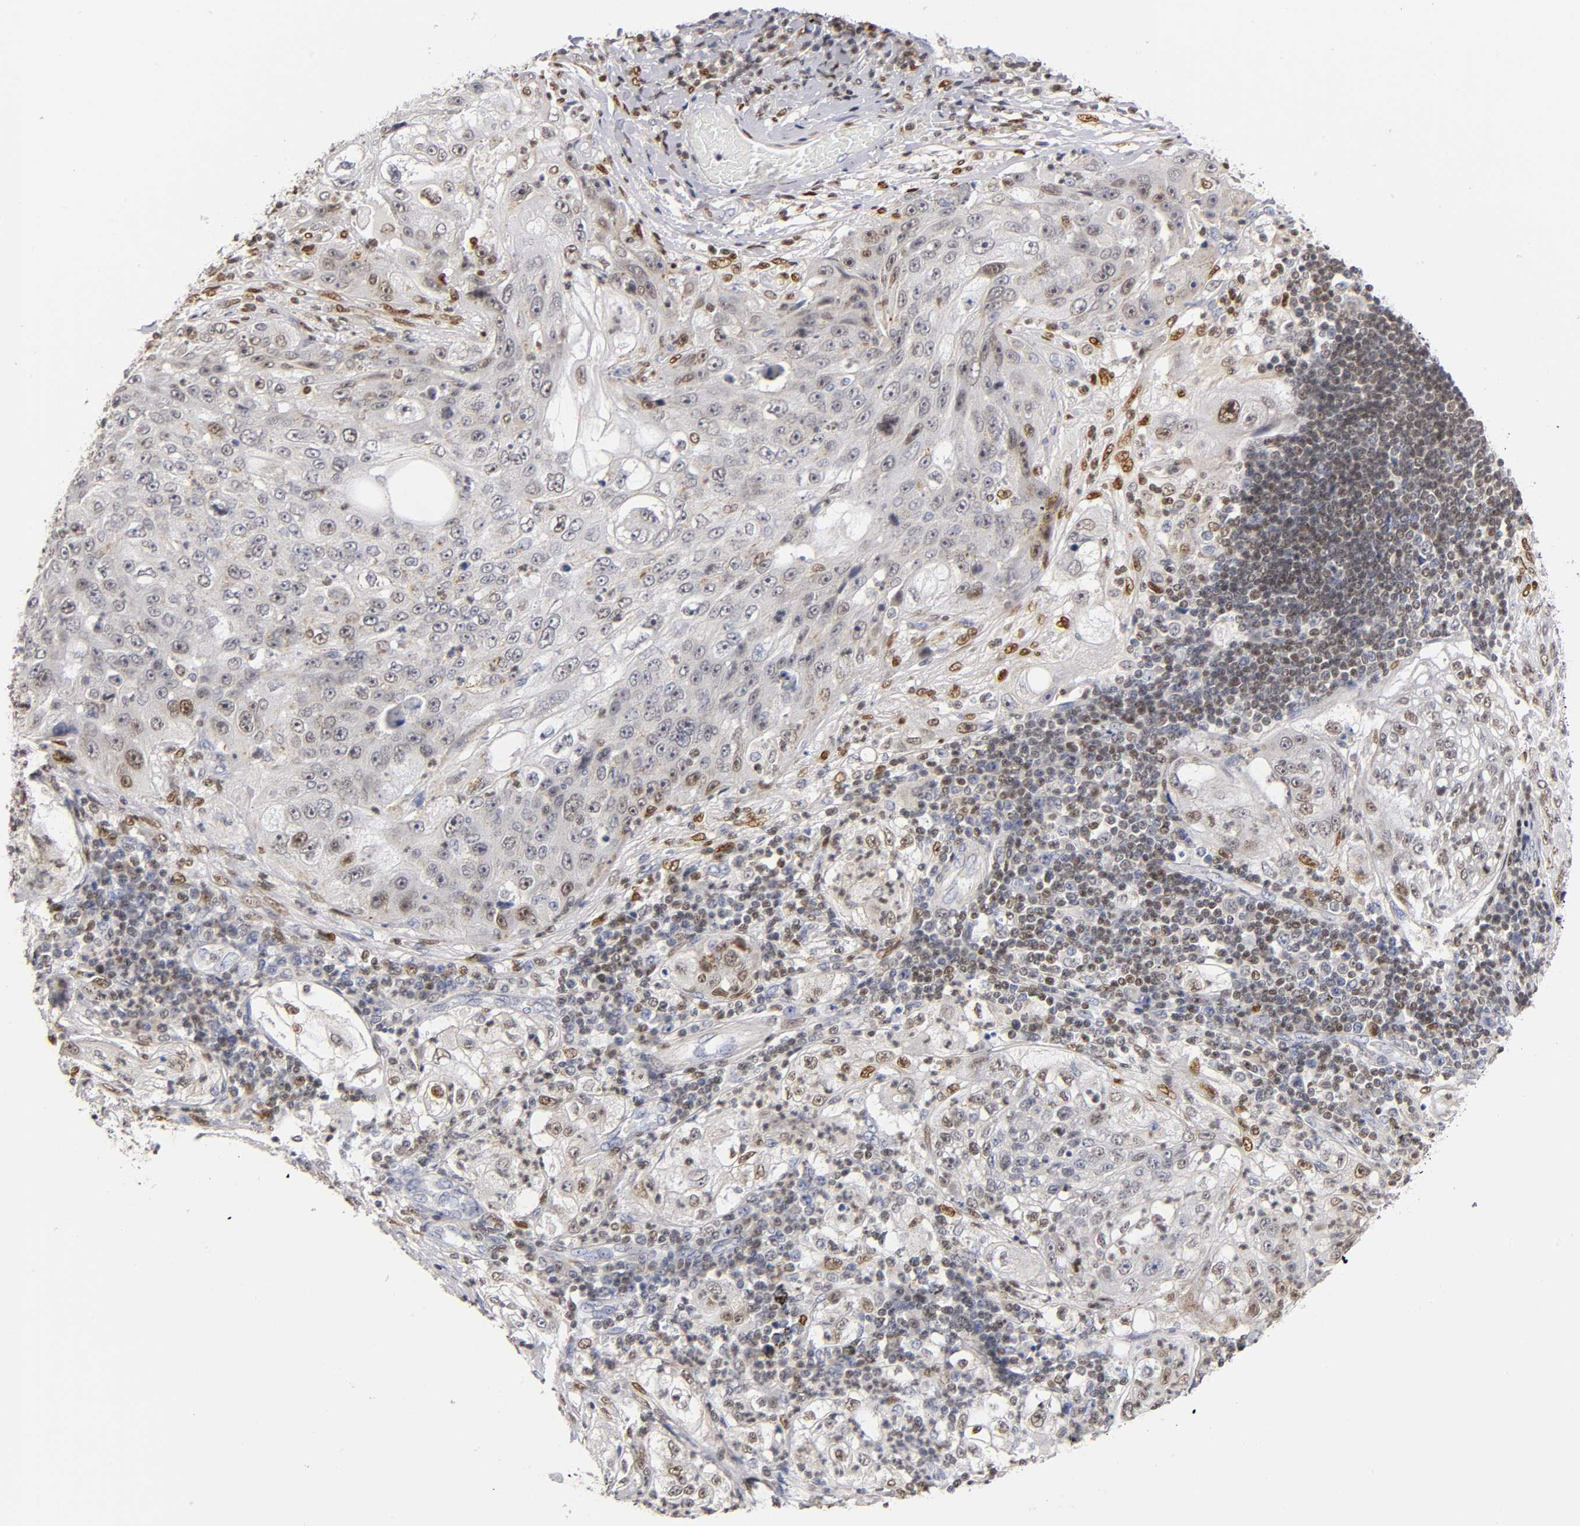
{"staining": {"intensity": "weak", "quantity": "25%-75%", "location": "nuclear"}, "tissue": "lung cancer", "cell_type": "Tumor cells", "image_type": "cancer", "snomed": [{"axis": "morphology", "description": "Inflammation, NOS"}, {"axis": "morphology", "description": "Squamous cell carcinoma, NOS"}, {"axis": "topography", "description": "Lymph node"}, {"axis": "topography", "description": "Soft tissue"}, {"axis": "topography", "description": "Lung"}], "caption": "Tumor cells exhibit low levels of weak nuclear staining in approximately 25%-75% of cells in human squamous cell carcinoma (lung).", "gene": "RUNX1", "patient": {"sex": "male", "age": 66}}